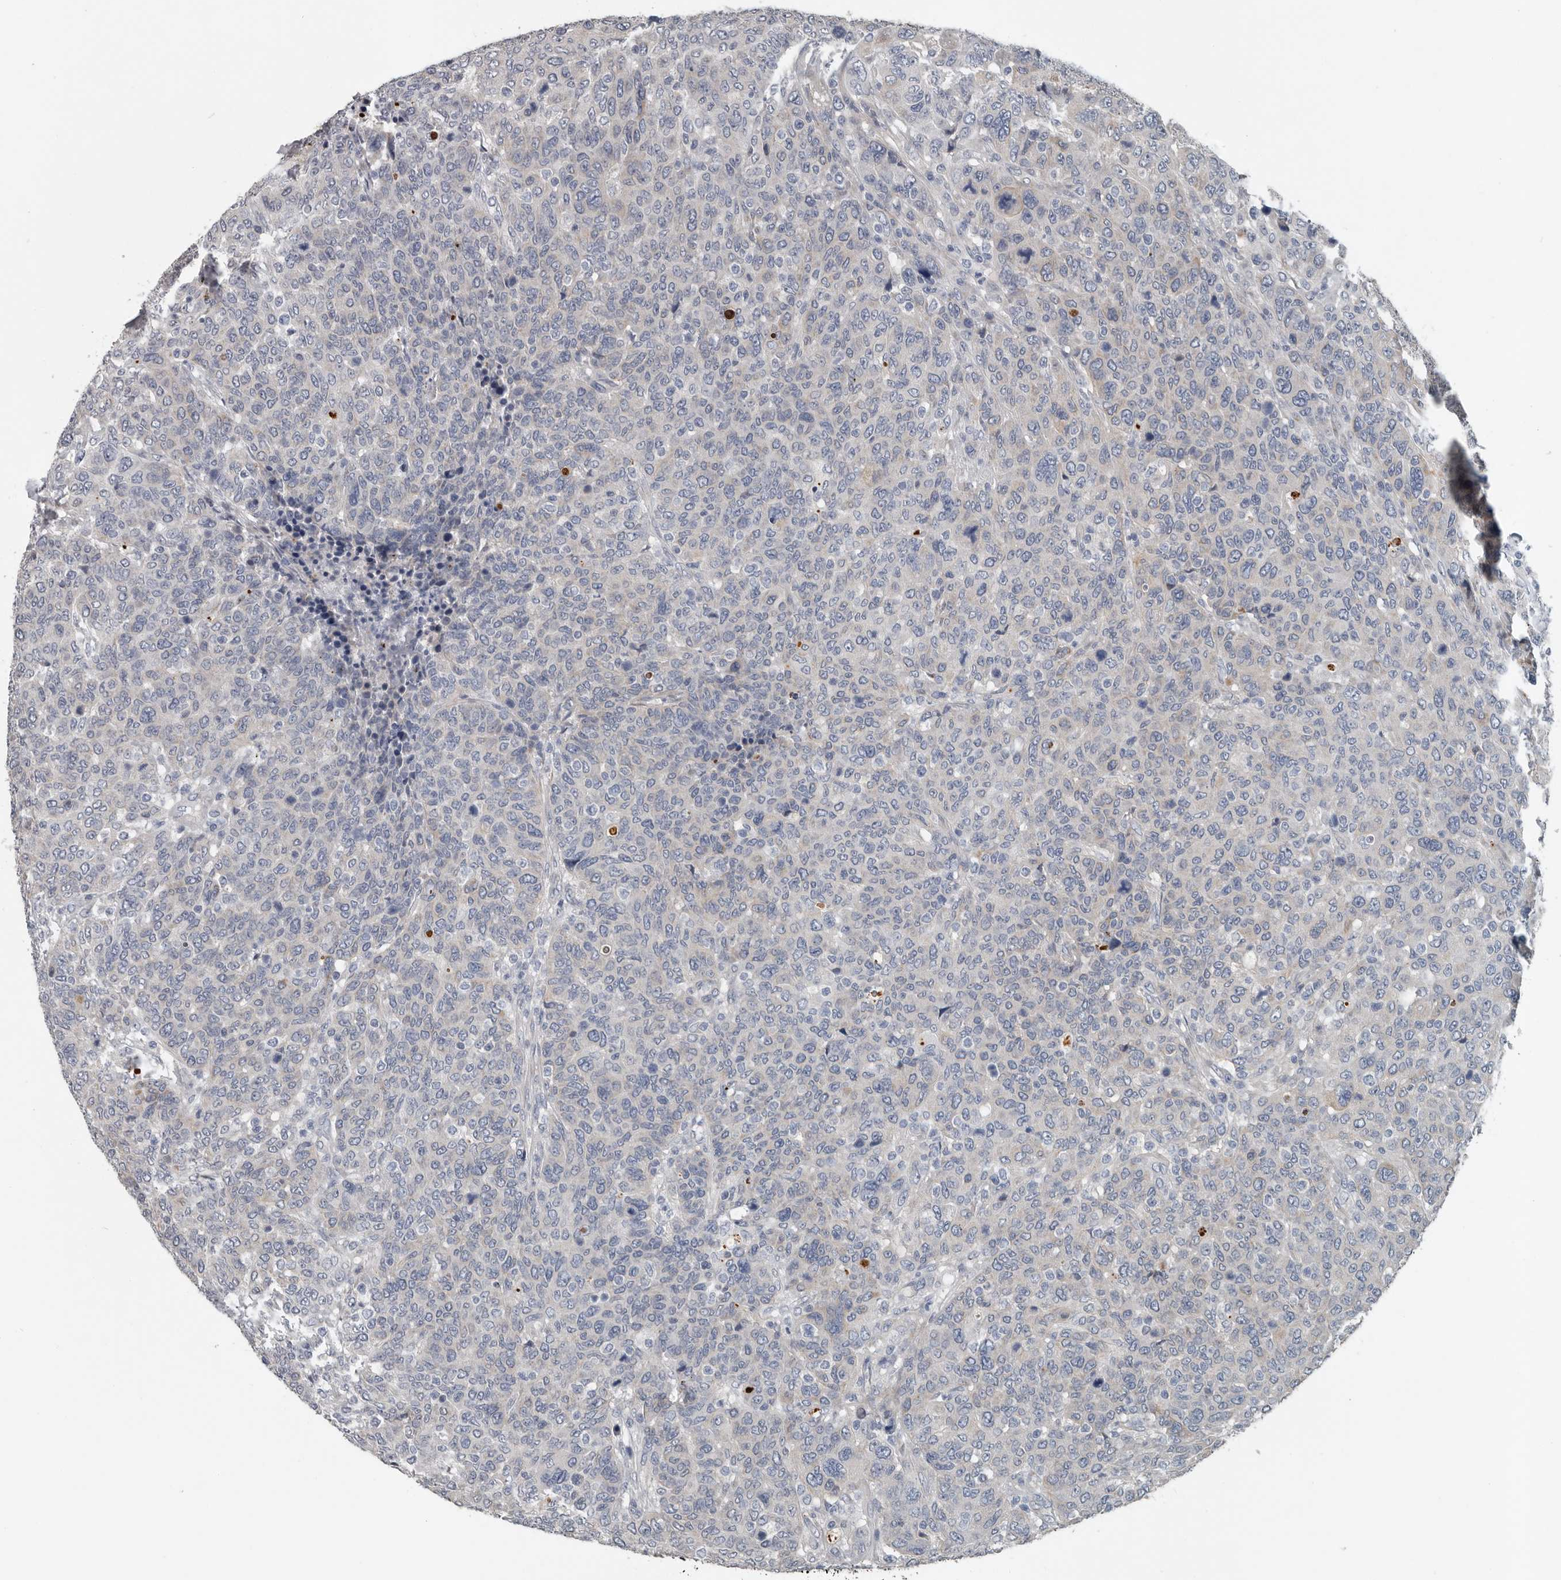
{"staining": {"intensity": "moderate", "quantity": "<25%", "location": "cytoplasmic/membranous"}, "tissue": "breast cancer", "cell_type": "Tumor cells", "image_type": "cancer", "snomed": [{"axis": "morphology", "description": "Duct carcinoma"}, {"axis": "topography", "description": "Breast"}], "caption": "The image reveals immunohistochemical staining of breast cancer (intraductal carcinoma). There is moderate cytoplasmic/membranous staining is present in approximately <25% of tumor cells.", "gene": "DPY19L4", "patient": {"sex": "female", "age": 37}}